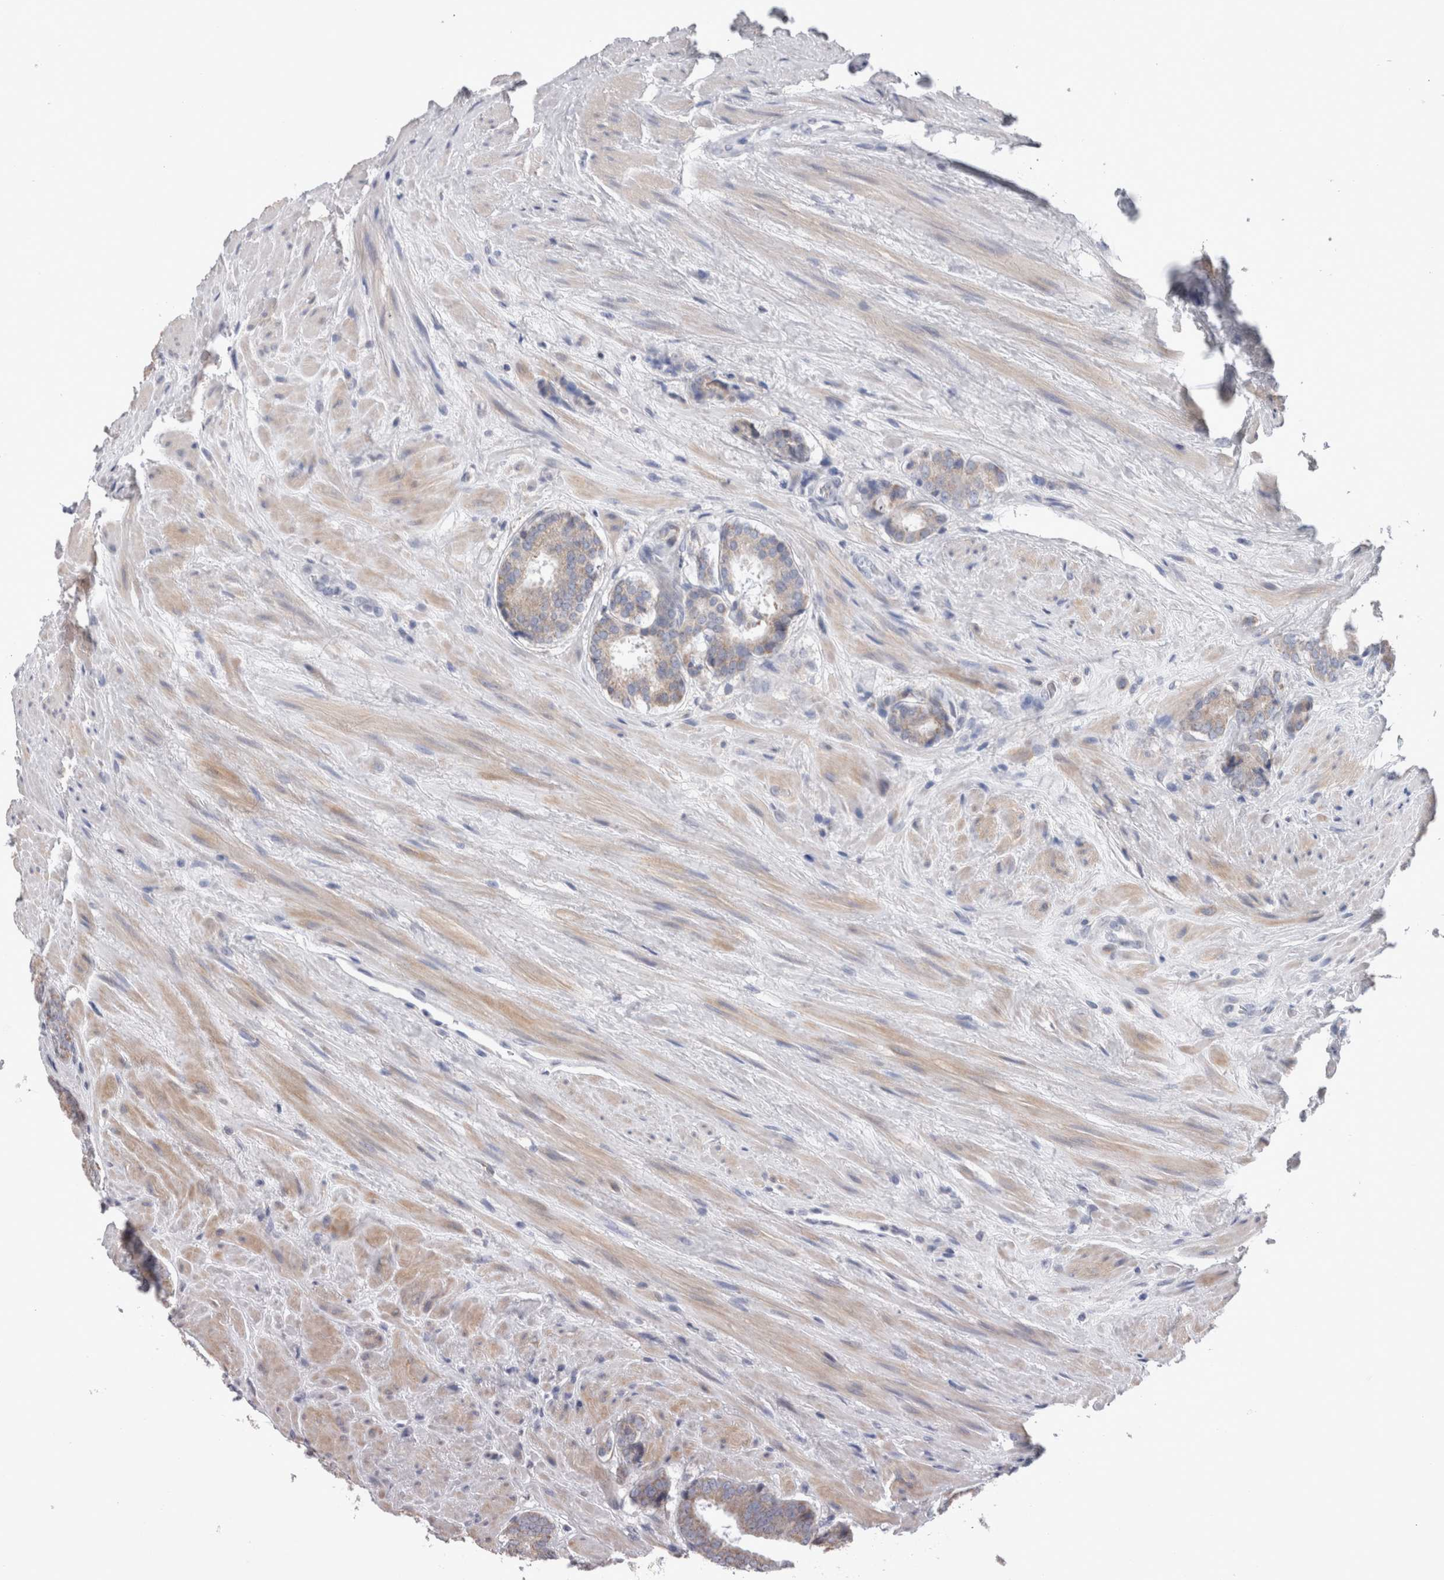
{"staining": {"intensity": "weak", "quantity": "<25%", "location": "cytoplasmic/membranous"}, "tissue": "prostate cancer", "cell_type": "Tumor cells", "image_type": "cancer", "snomed": [{"axis": "morphology", "description": "Adenocarcinoma, Low grade"}, {"axis": "topography", "description": "Prostate"}], "caption": "Immunohistochemistry micrograph of human low-grade adenocarcinoma (prostate) stained for a protein (brown), which exhibits no expression in tumor cells.", "gene": "GDAP1", "patient": {"sex": "male", "age": 69}}